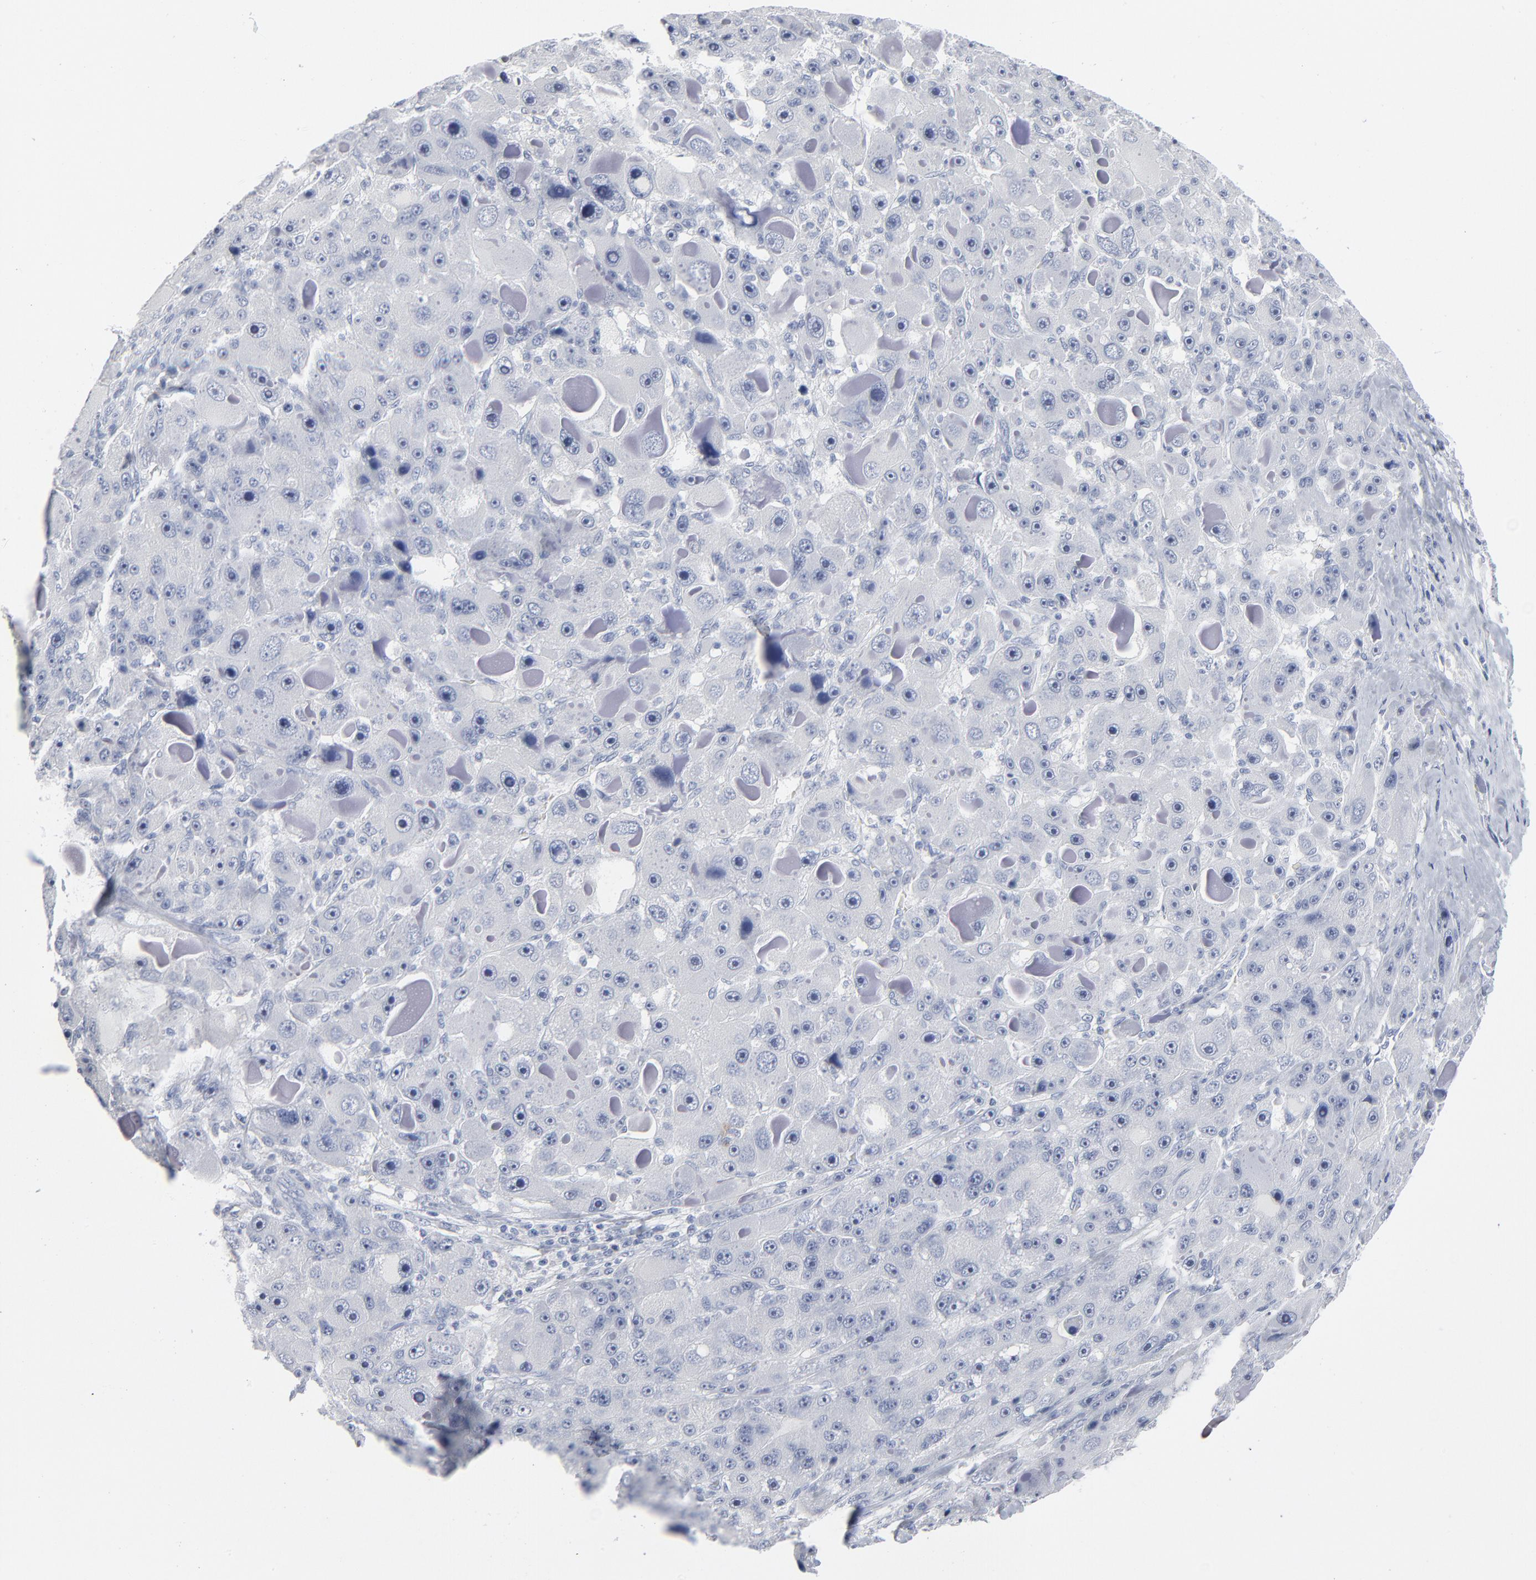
{"staining": {"intensity": "negative", "quantity": "none", "location": "none"}, "tissue": "liver cancer", "cell_type": "Tumor cells", "image_type": "cancer", "snomed": [{"axis": "morphology", "description": "Carcinoma, Hepatocellular, NOS"}, {"axis": "topography", "description": "Liver"}], "caption": "This is a image of immunohistochemistry staining of liver cancer, which shows no positivity in tumor cells.", "gene": "PAGE1", "patient": {"sex": "male", "age": 76}}